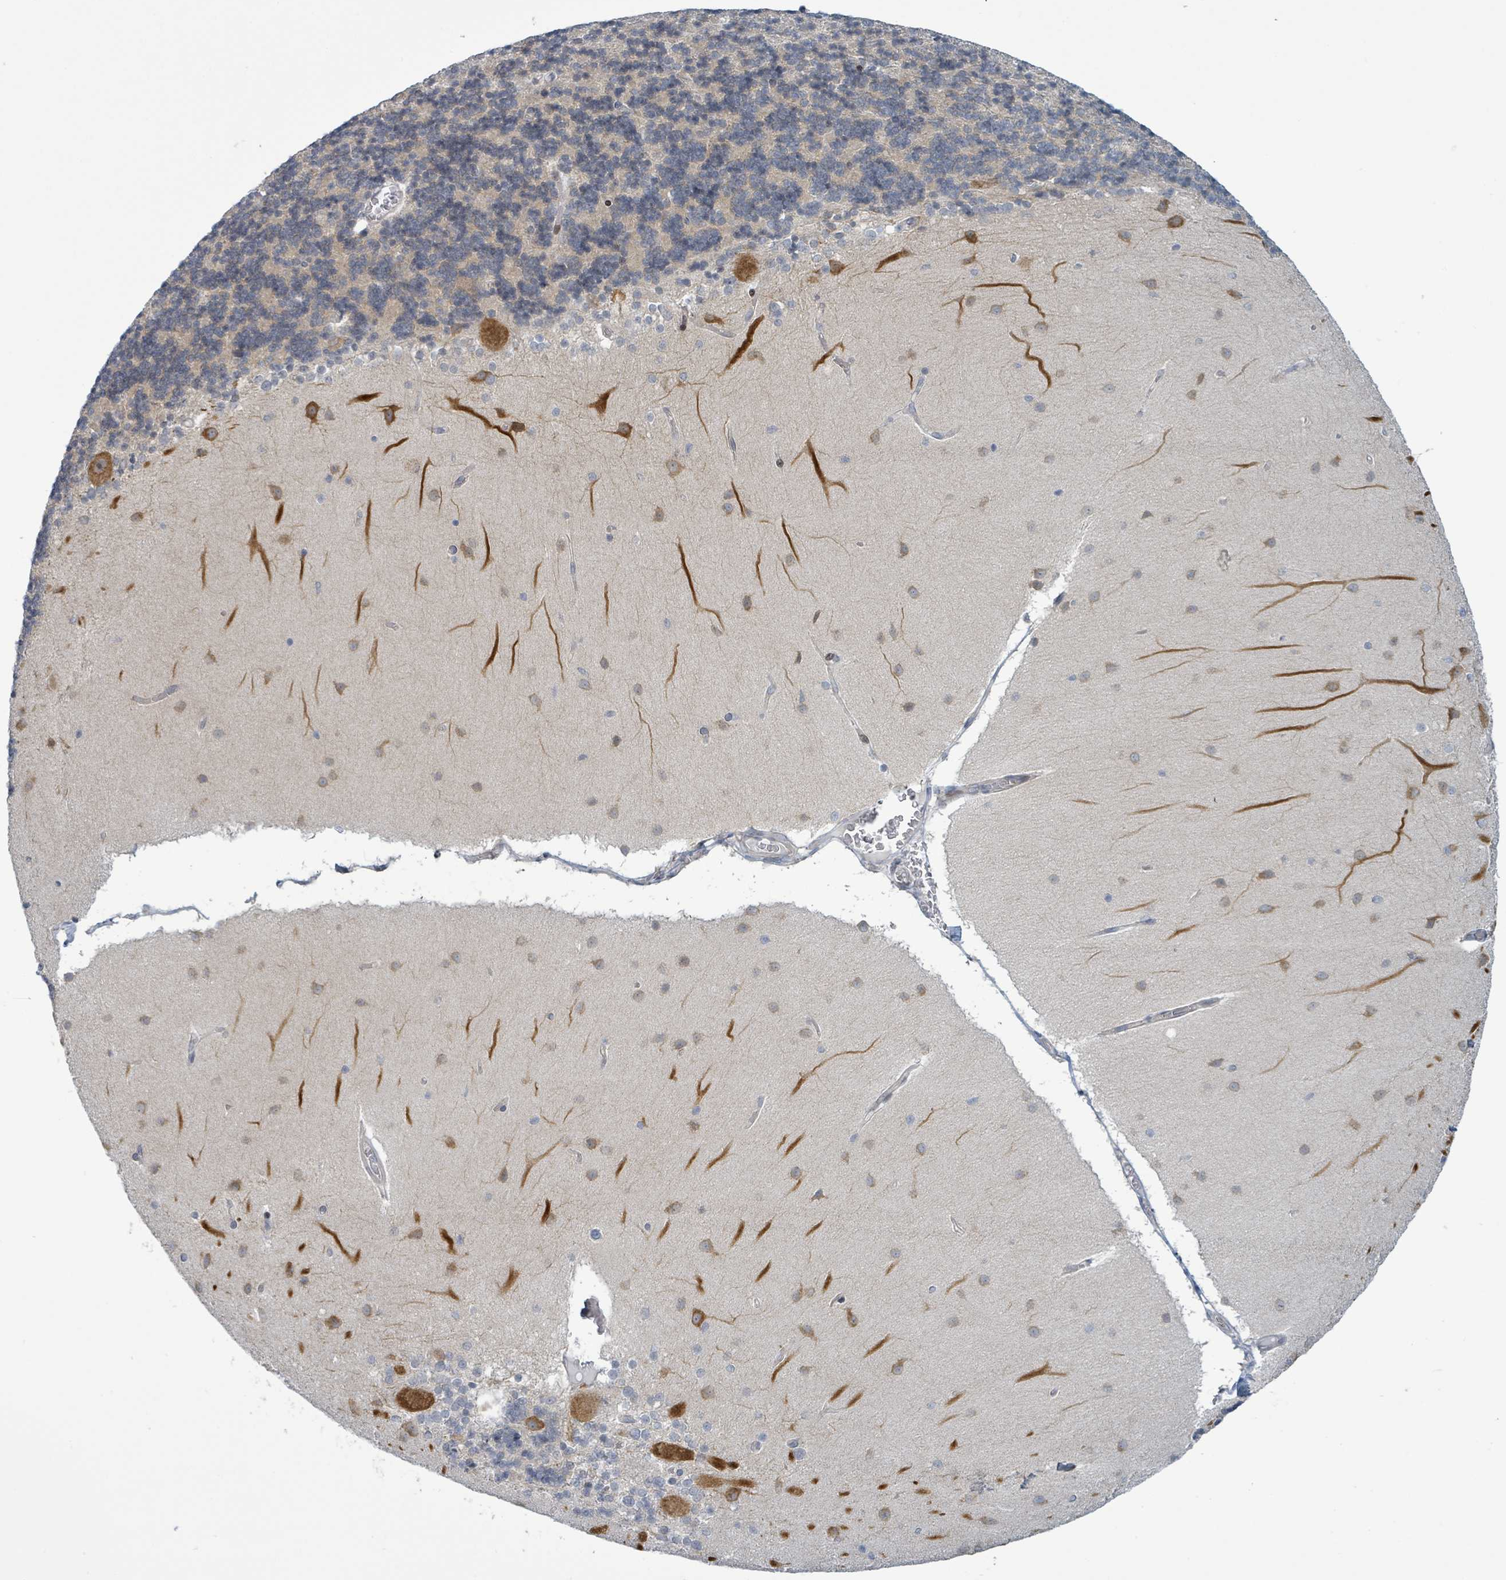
{"staining": {"intensity": "negative", "quantity": "none", "location": "none"}, "tissue": "cerebellum", "cell_type": "Cells in granular layer", "image_type": "normal", "snomed": [{"axis": "morphology", "description": "Normal tissue, NOS"}, {"axis": "topography", "description": "Cerebellum"}], "caption": "Cerebellum was stained to show a protein in brown. There is no significant expression in cells in granular layer. Brightfield microscopy of immunohistochemistry stained with DAB (3,3'-diaminobenzidine) (brown) and hematoxylin (blue), captured at high magnification.", "gene": "RPL32", "patient": {"sex": "female", "age": 54}}